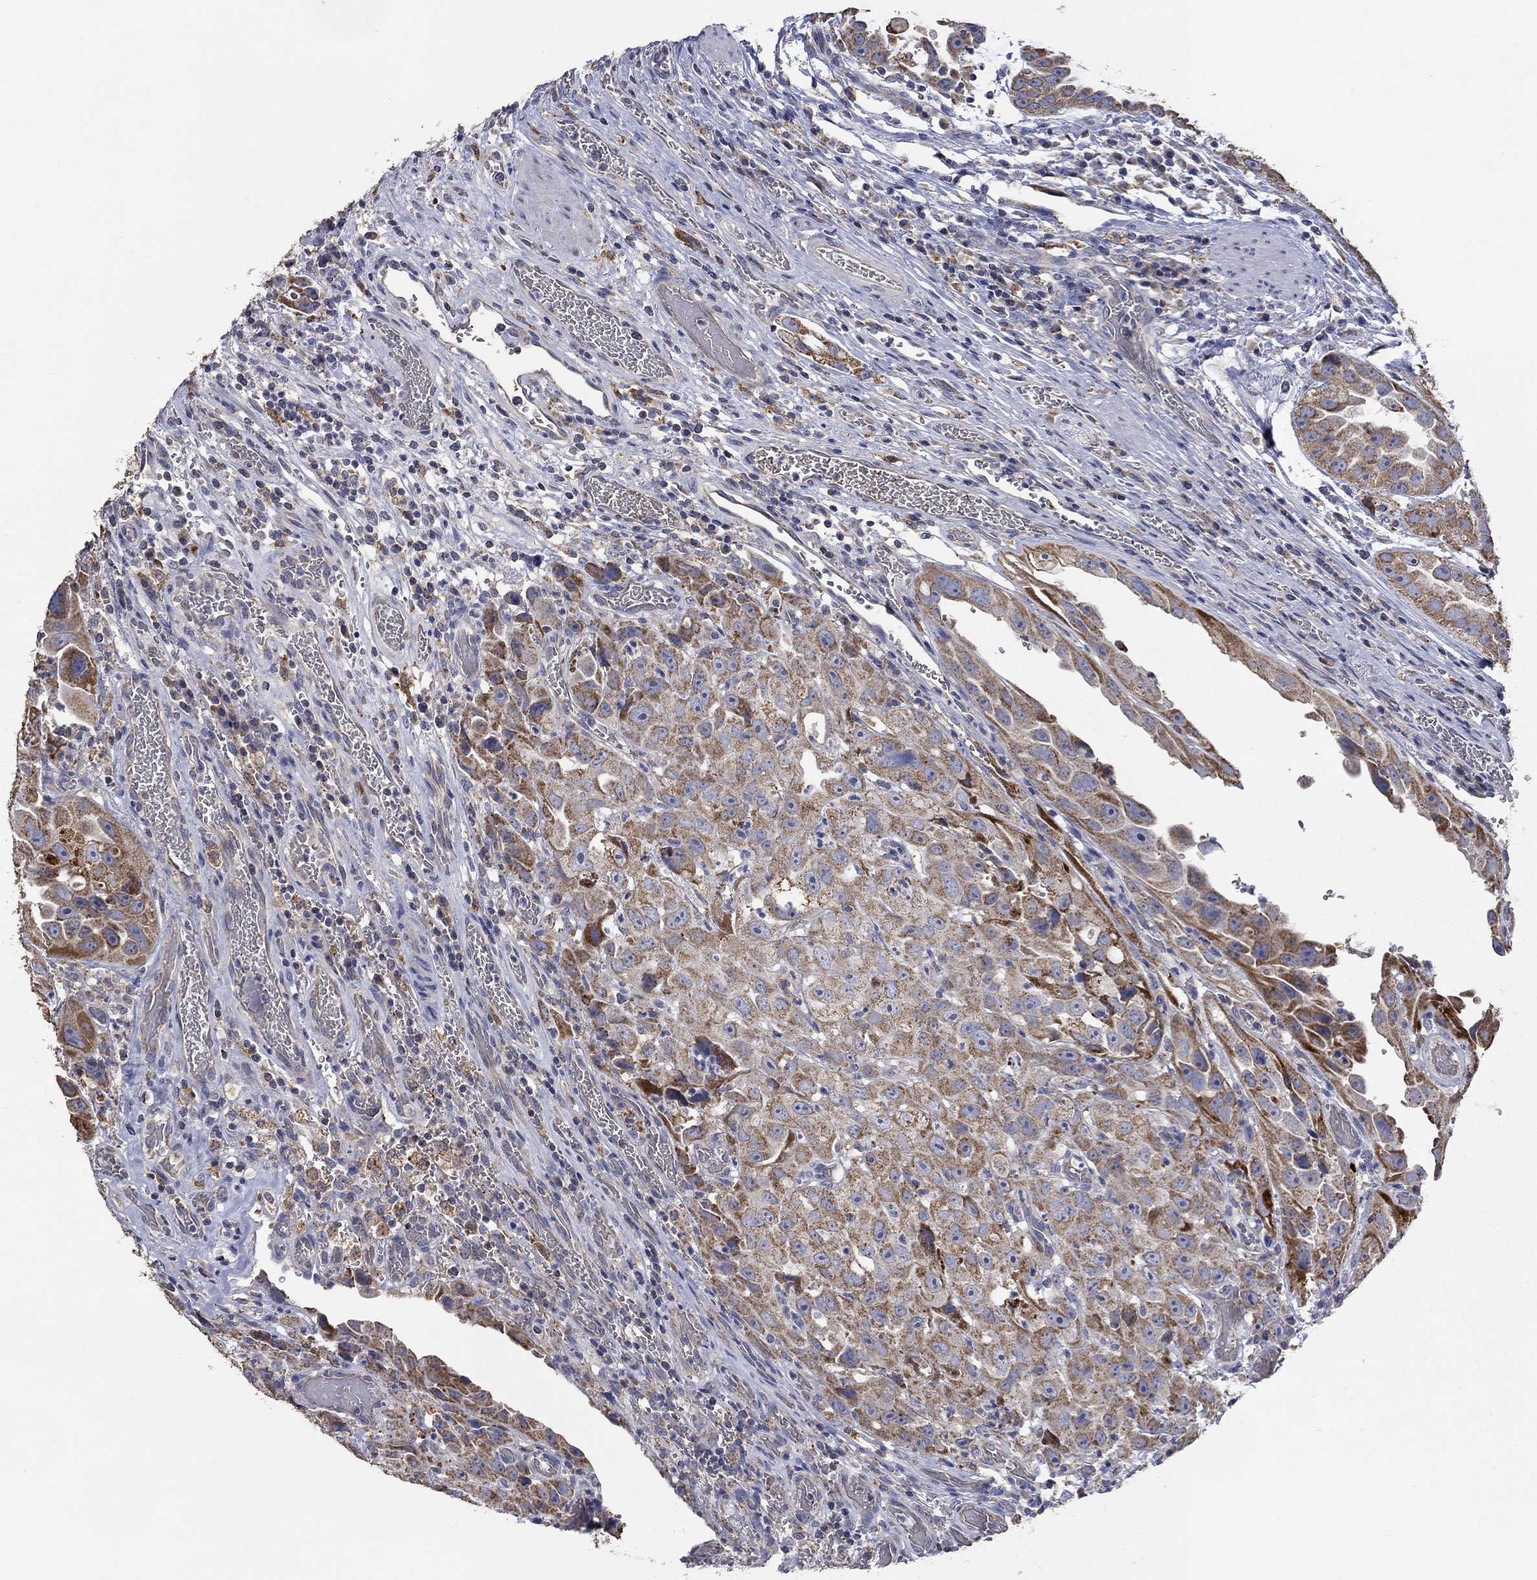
{"staining": {"intensity": "moderate", "quantity": ">75%", "location": "cytoplasmic/membranous"}, "tissue": "urothelial cancer", "cell_type": "Tumor cells", "image_type": "cancer", "snomed": [{"axis": "morphology", "description": "Urothelial carcinoma, High grade"}, {"axis": "topography", "description": "Urinary bladder"}], "caption": "DAB (3,3'-diaminobenzidine) immunohistochemical staining of urothelial carcinoma (high-grade) shows moderate cytoplasmic/membranous protein positivity in about >75% of tumor cells. (Stains: DAB in brown, nuclei in blue, Microscopy: brightfield microscopy at high magnification).", "gene": "UGT8", "patient": {"sex": "female", "age": 41}}